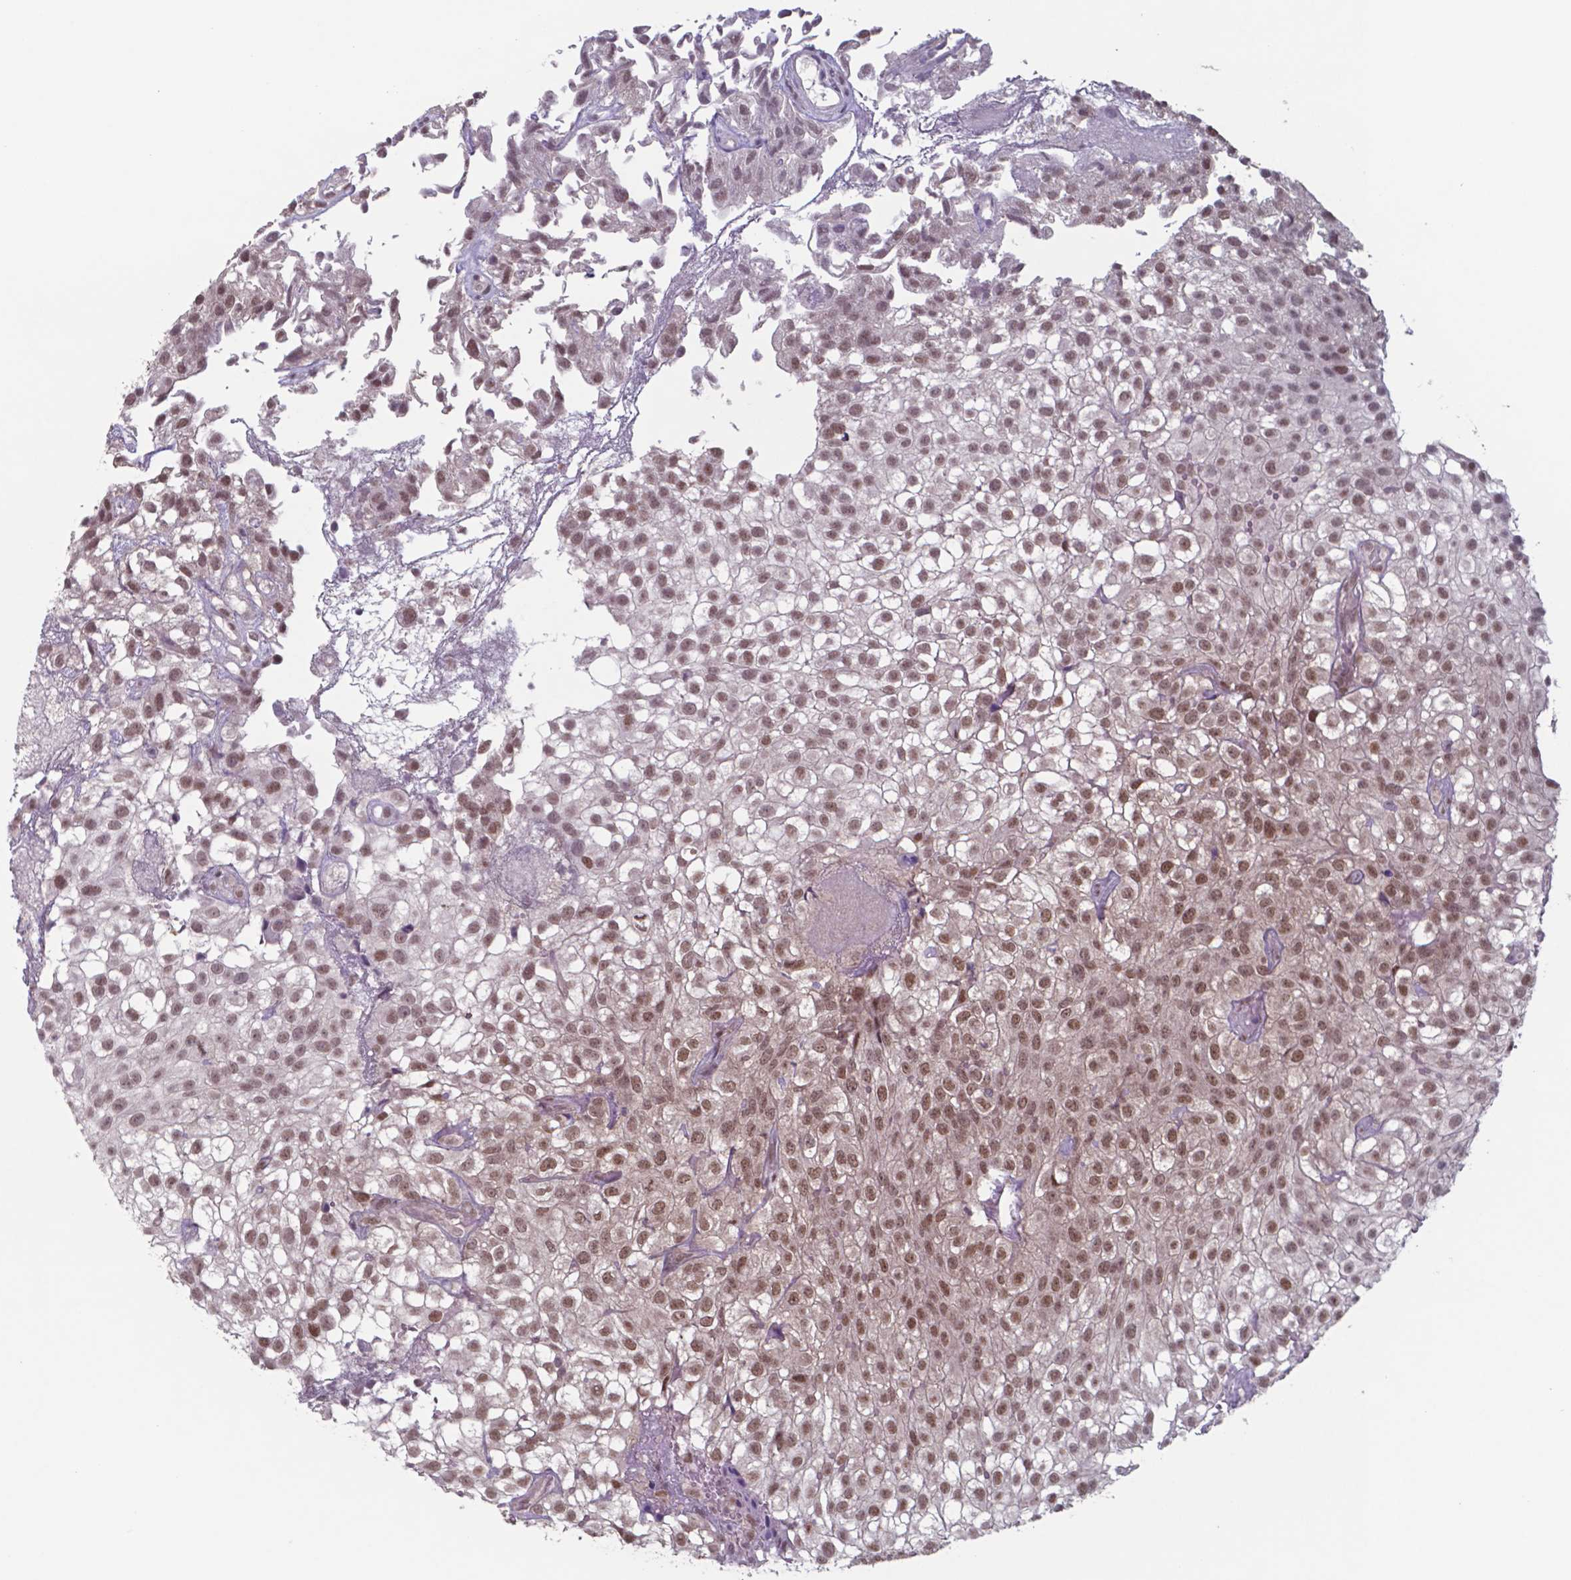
{"staining": {"intensity": "moderate", "quantity": ">75%", "location": "nuclear"}, "tissue": "urothelial cancer", "cell_type": "Tumor cells", "image_type": "cancer", "snomed": [{"axis": "morphology", "description": "Urothelial carcinoma, High grade"}, {"axis": "topography", "description": "Urinary bladder"}], "caption": "High-grade urothelial carcinoma stained for a protein reveals moderate nuclear positivity in tumor cells.", "gene": "UBA1", "patient": {"sex": "male", "age": 56}}